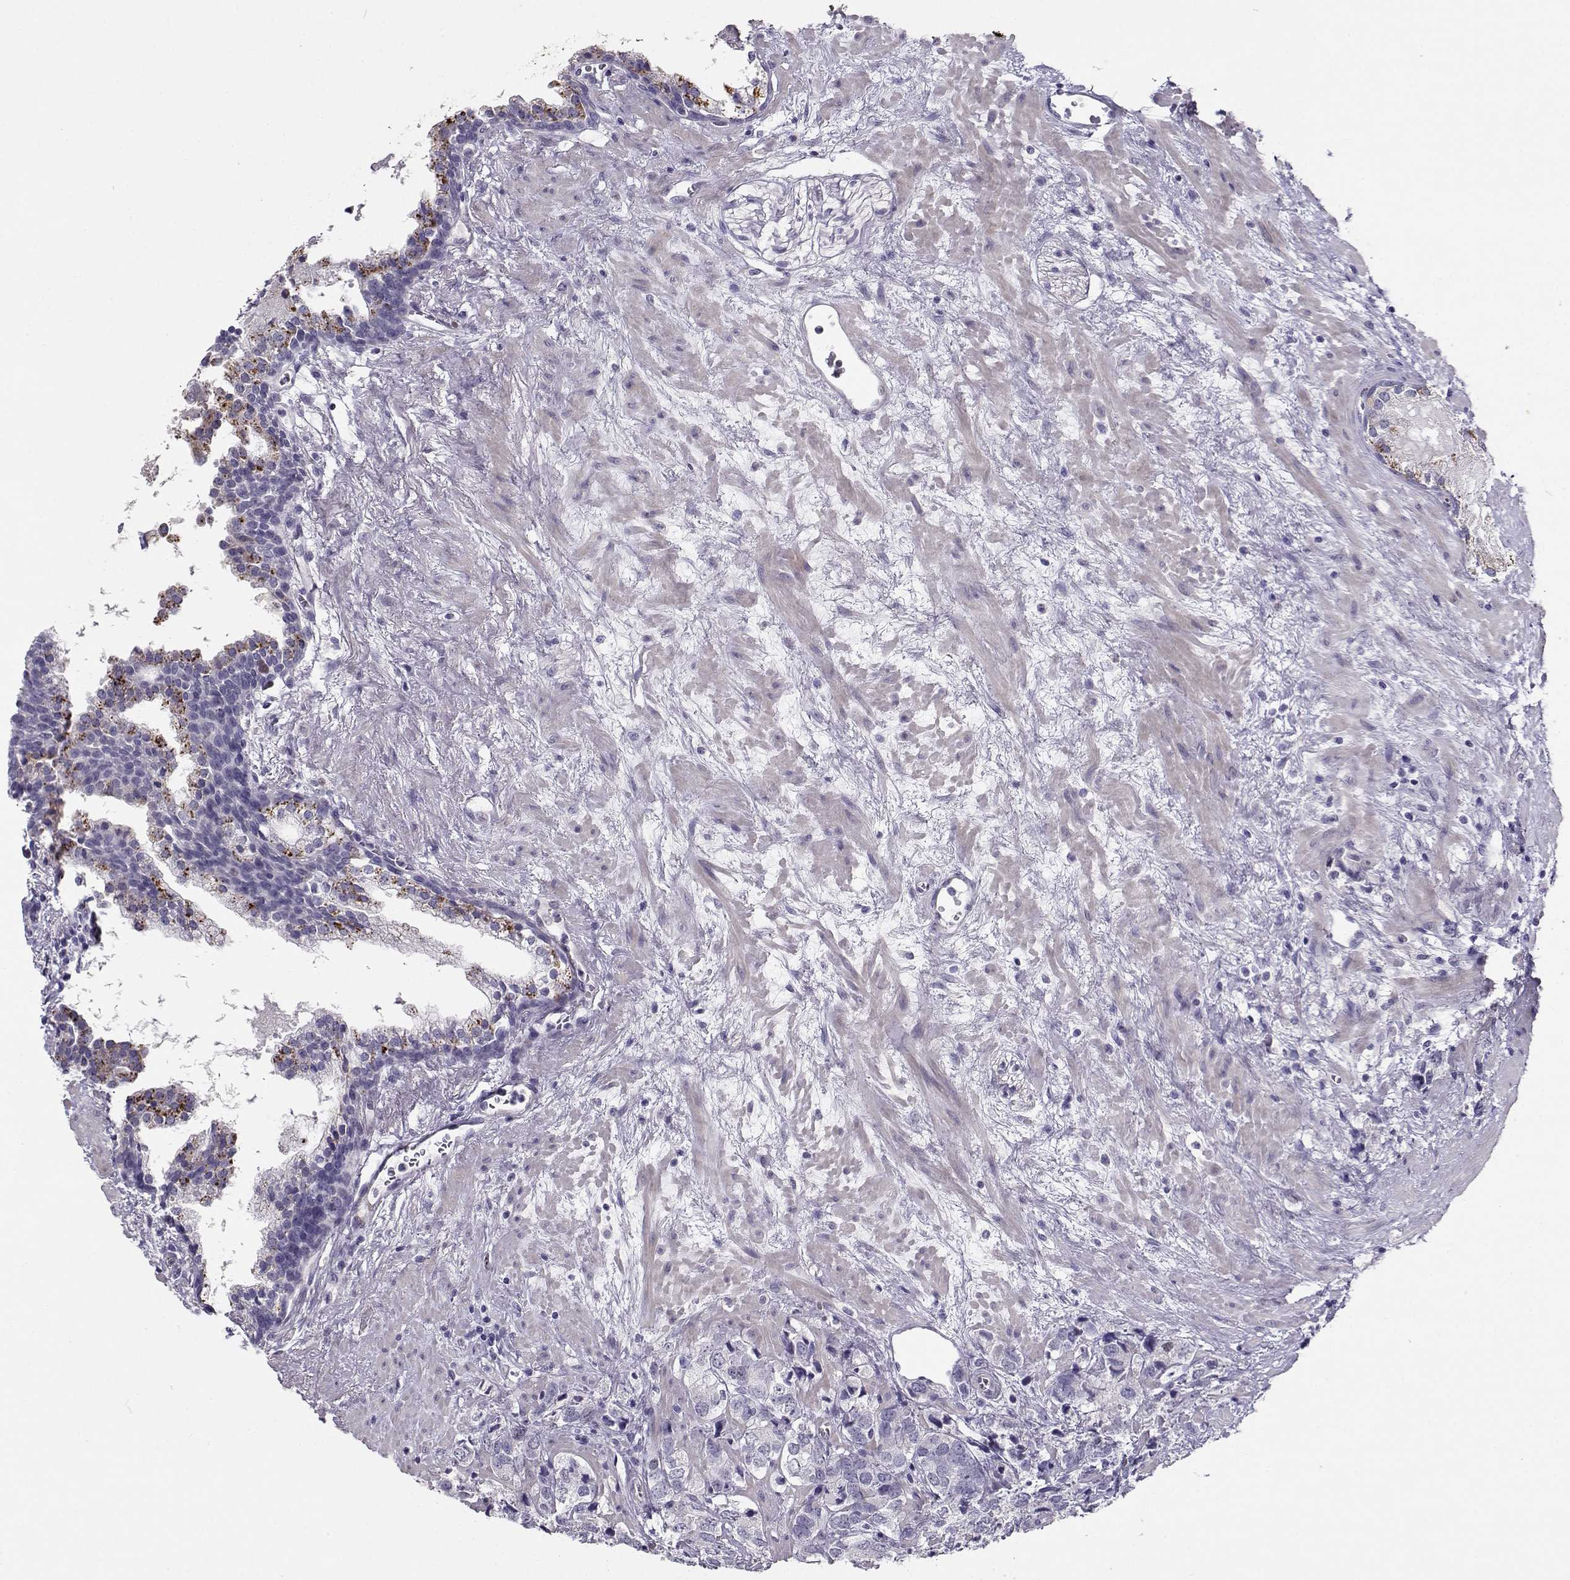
{"staining": {"intensity": "moderate", "quantity": "<25%", "location": "cytoplasmic/membranous"}, "tissue": "prostate cancer", "cell_type": "Tumor cells", "image_type": "cancer", "snomed": [{"axis": "morphology", "description": "Adenocarcinoma, NOS"}, {"axis": "topography", "description": "Prostate and seminal vesicle, NOS"}], "caption": "A micrograph of prostate cancer (adenocarcinoma) stained for a protein displays moderate cytoplasmic/membranous brown staining in tumor cells. (DAB IHC, brown staining for protein, blue staining for nuclei).", "gene": "NPW", "patient": {"sex": "male", "age": 63}}